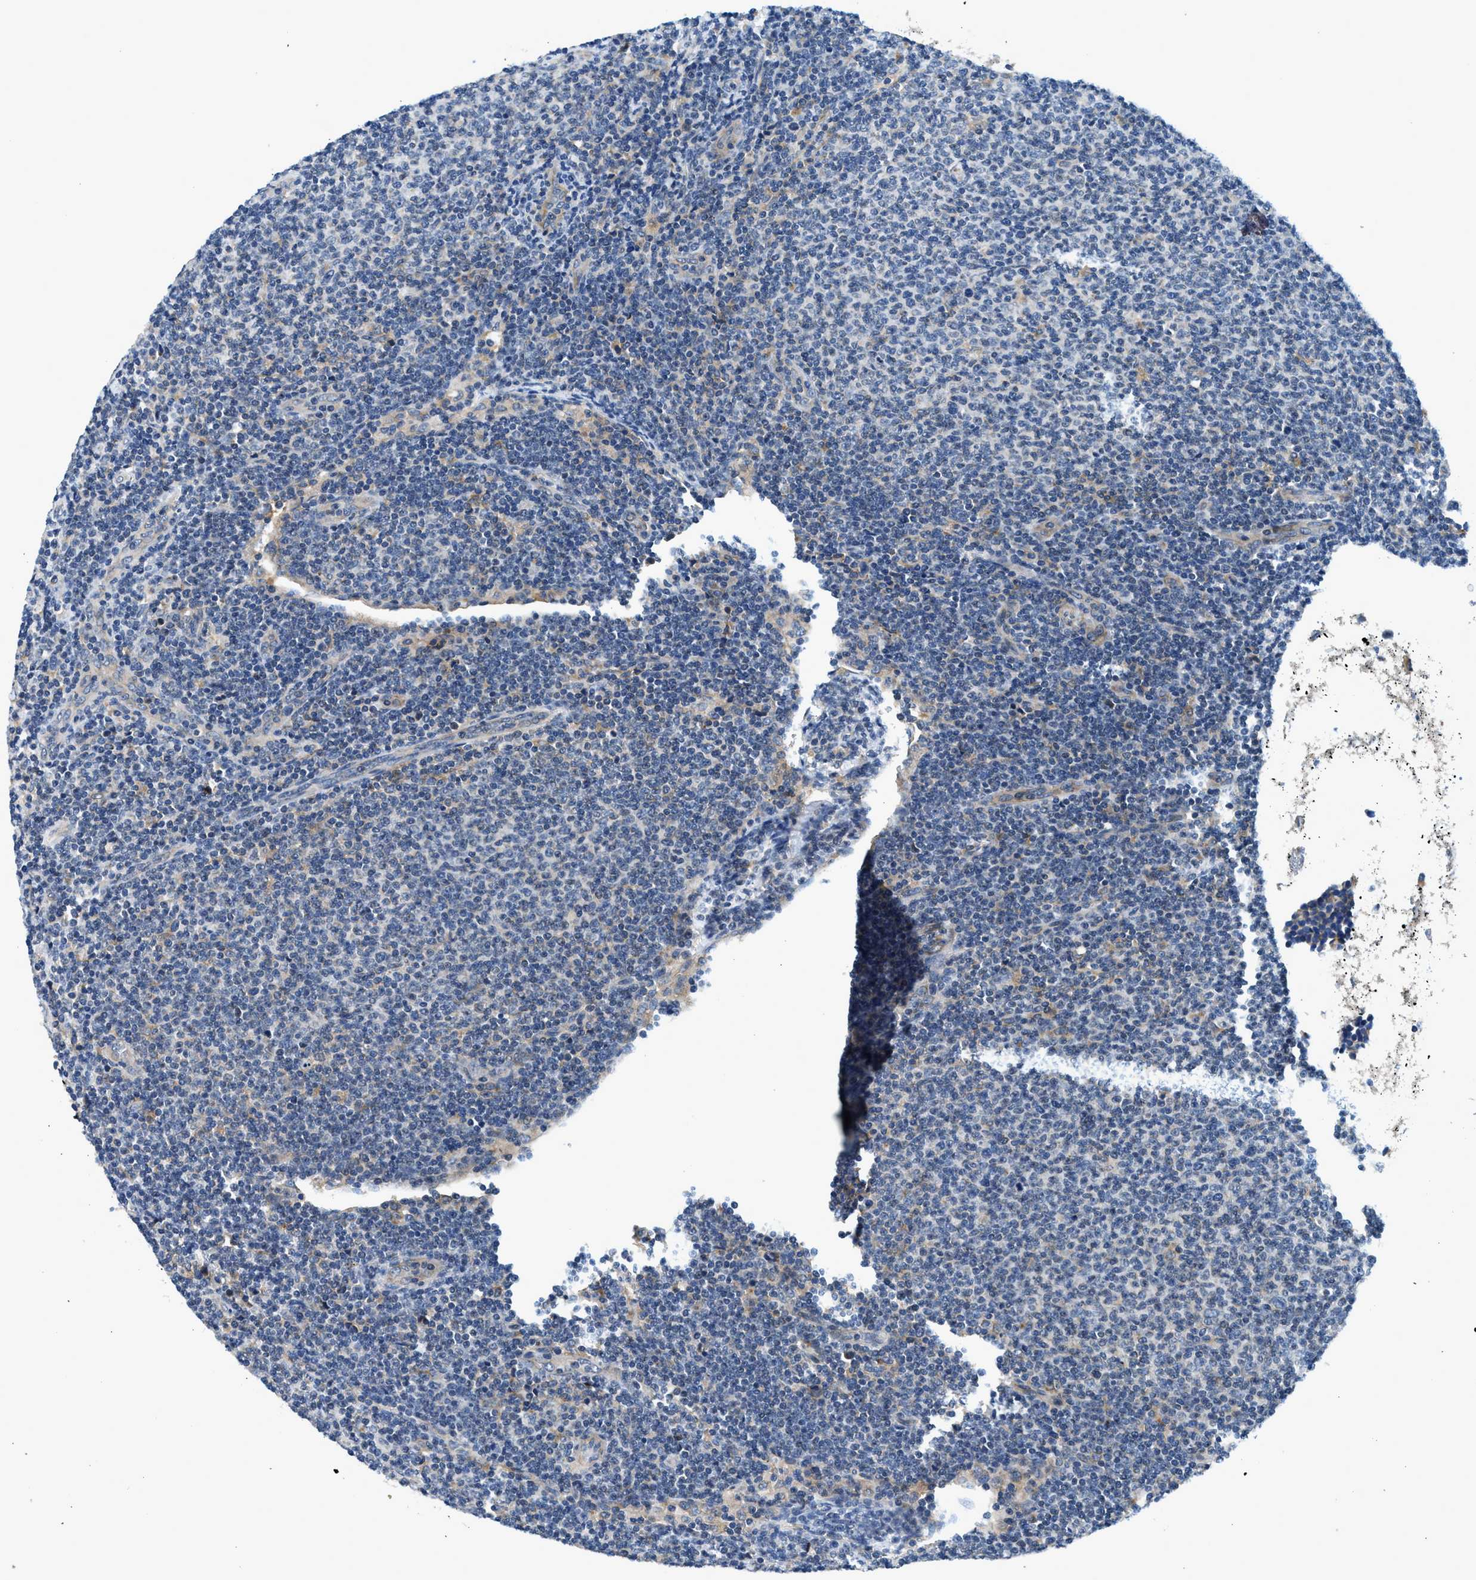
{"staining": {"intensity": "weak", "quantity": "<25%", "location": "cytoplasmic/membranous"}, "tissue": "lymphoma", "cell_type": "Tumor cells", "image_type": "cancer", "snomed": [{"axis": "morphology", "description": "Malignant lymphoma, non-Hodgkin's type, Low grade"}, {"axis": "topography", "description": "Lymph node"}], "caption": "A photomicrograph of lymphoma stained for a protein displays no brown staining in tumor cells.", "gene": "LPIN2", "patient": {"sex": "male", "age": 66}}